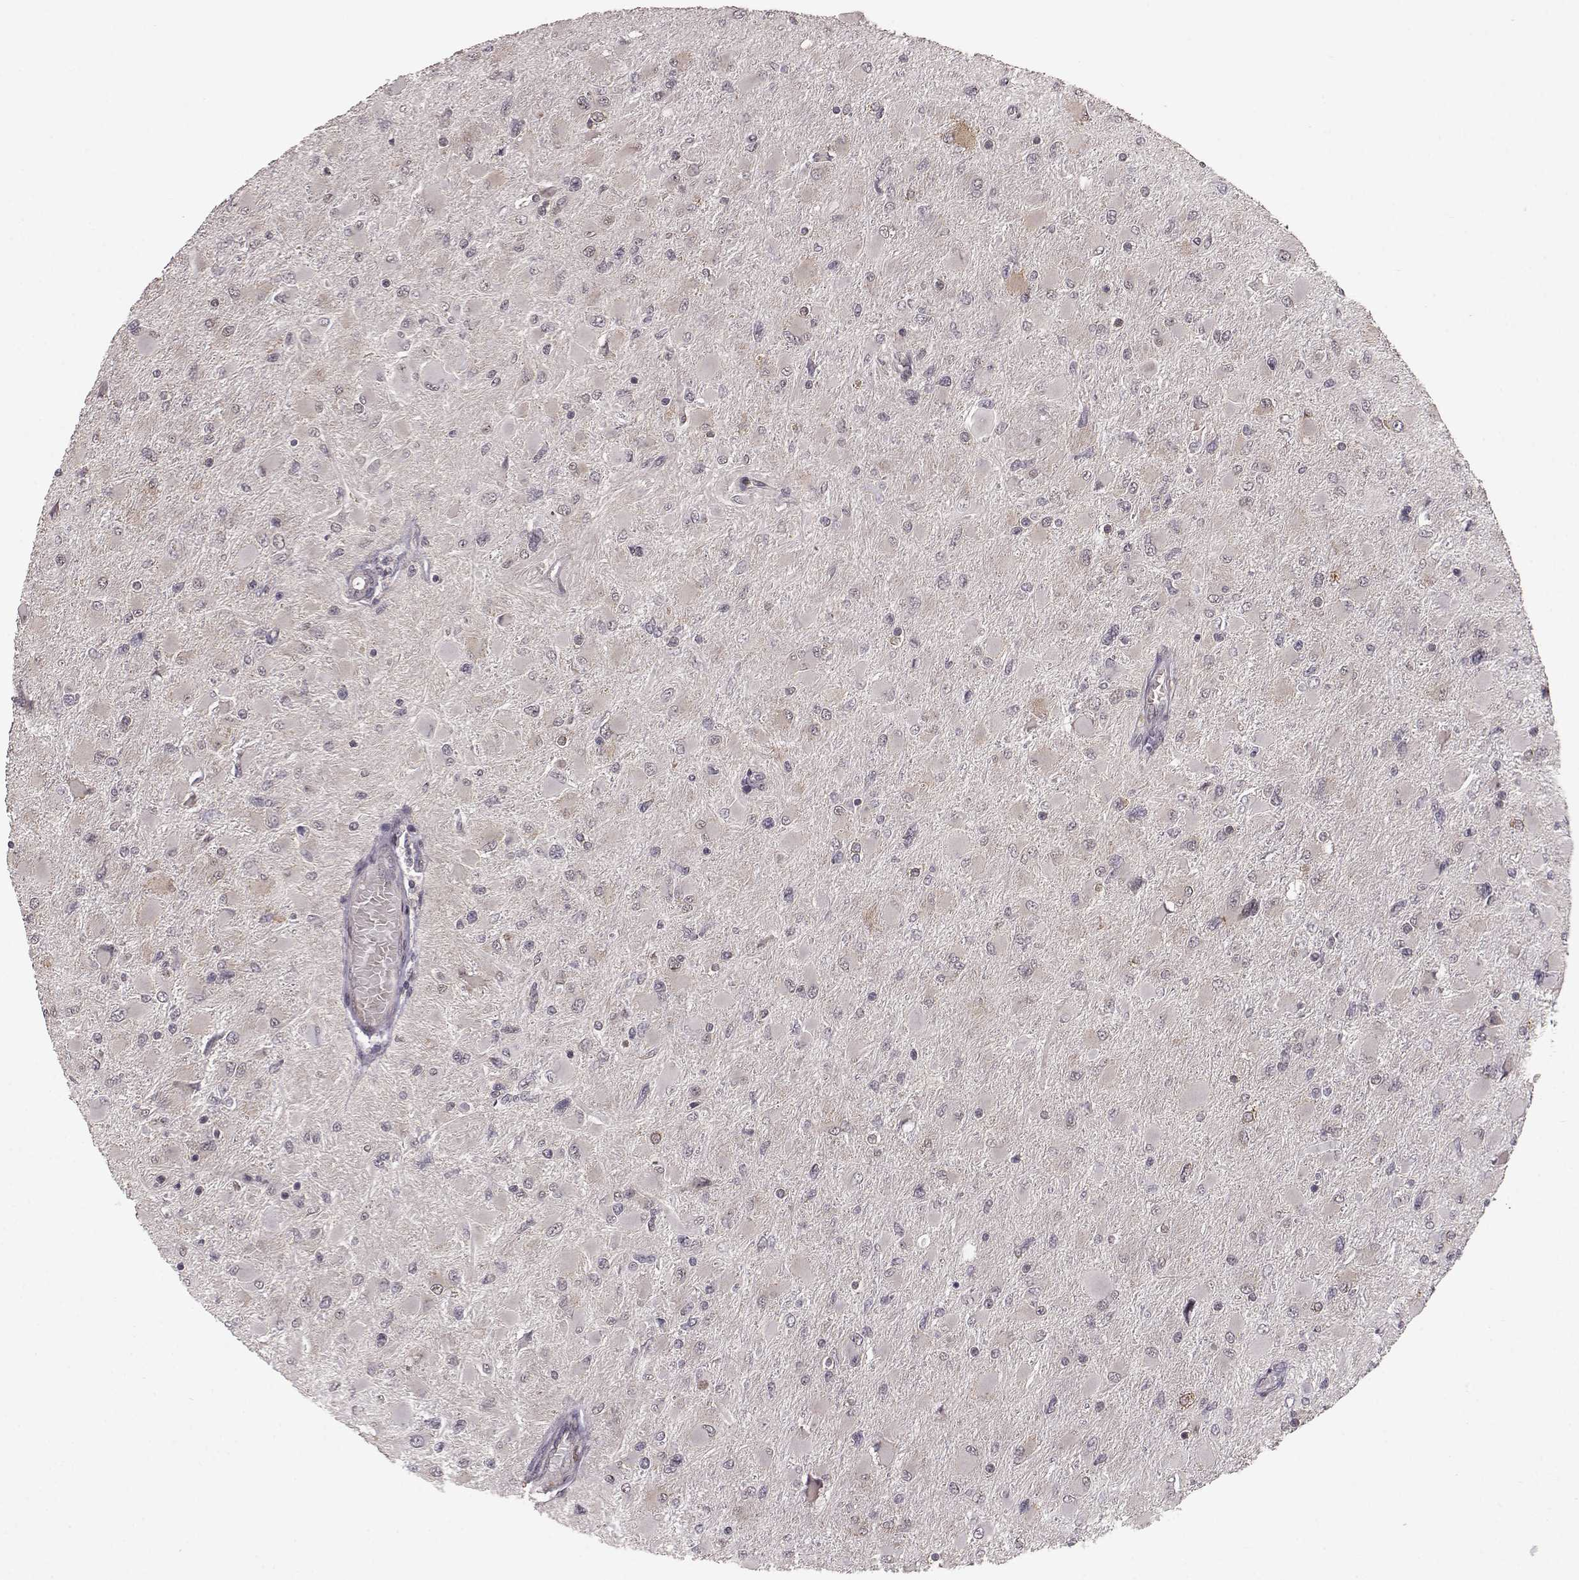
{"staining": {"intensity": "negative", "quantity": "none", "location": "none"}, "tissue": "glioma", "cell_type": "Tumor cells", "image_type": "cancer", "snomed": [{"axis": "morphology", "description": "Glioma, malignant, High grade"}, {"axis": "topography", "description": "Cerebral cortex"}], "caption": "This is an immunohistochemistry micrograph of human glioma. There is no staining in tumor cells.", "gene": "ELOVL5", "patient": {"sex": "female", "age": 36}}